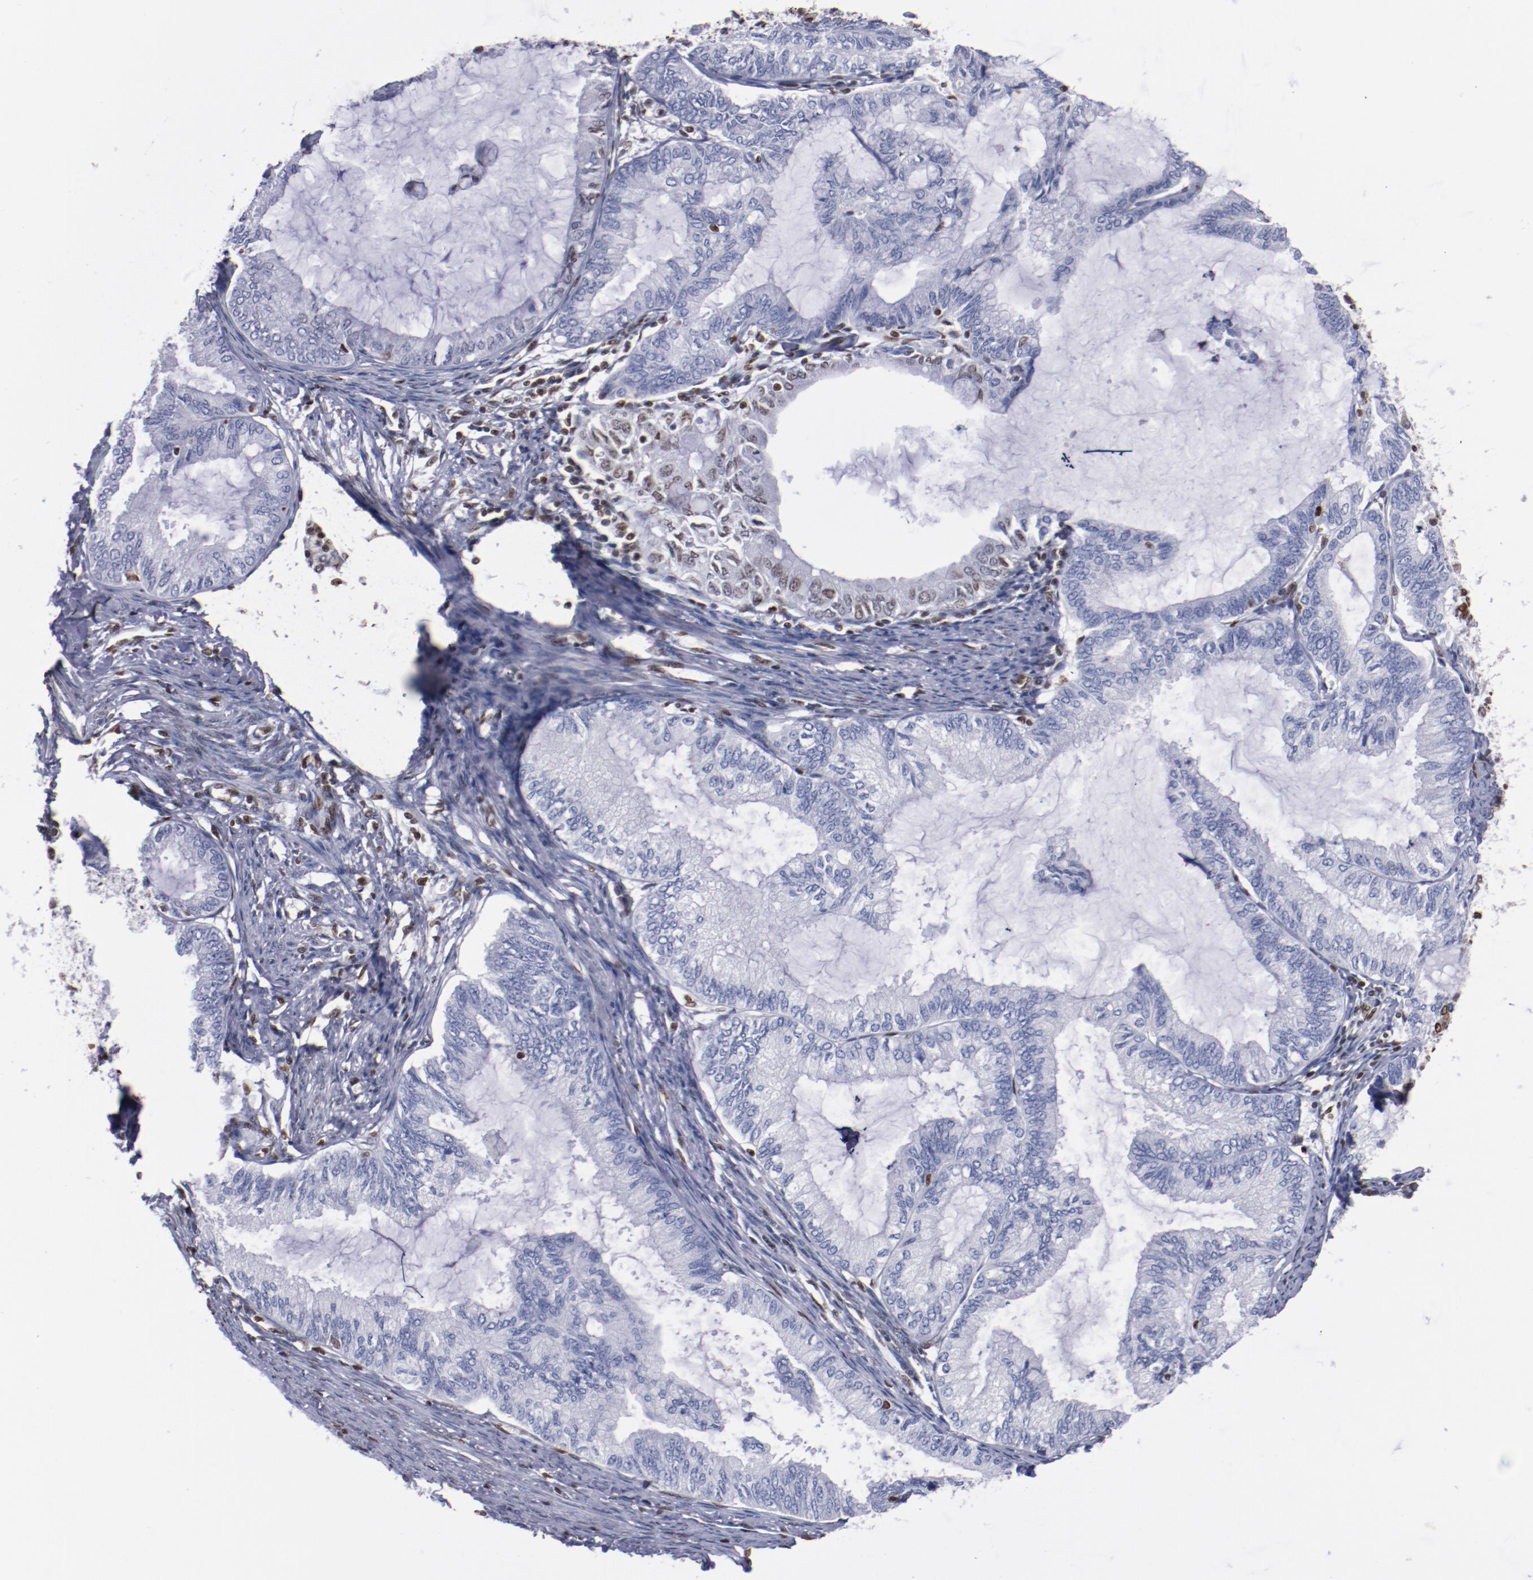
{"staining": {"intensity": "negative", "quantity": "none", "location": "none"}, "tissue": "endometrial cancer", "cell_type": "Tumor cells", "image_type": "cancer", "snomed": [{"axis": "morphology", "description": "Adenocarcinoma, NOS"}, {"axis": "topography", "description": "Endometrium"}], "caption": "Protein analysis of endometrial cancer reveals no significant staining in tumor cells.", "gene": "IFI16", "patient": {"sex": "female", "age": 86}}